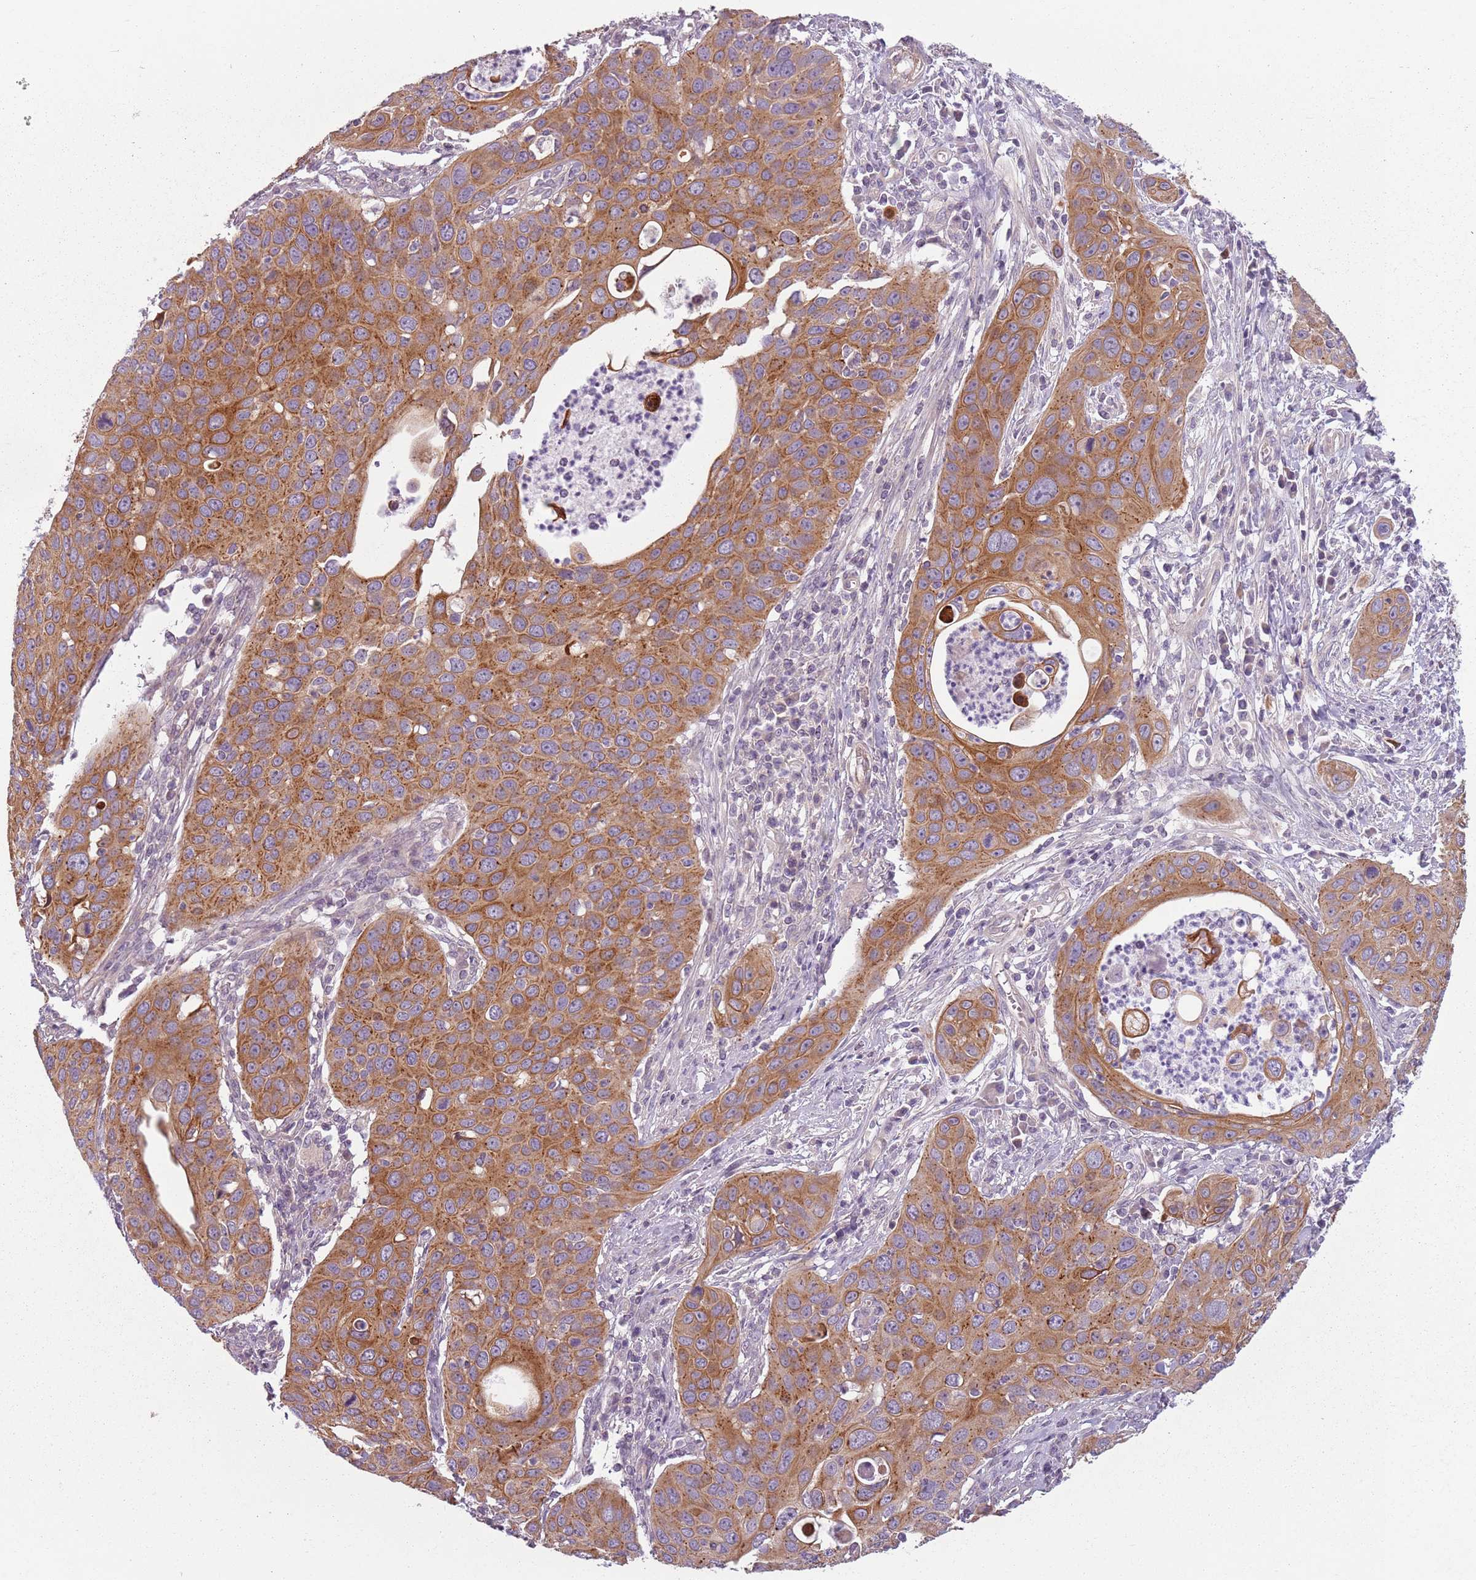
{"staining": {"intensity": "moderate", "quantity": ">75%", "location": "cytoplasmic/membranous"}, "tissue": "cervical cancer", "cell_type": "Tumor cells", "image_type": "cancer", "snomed": [{"axis": "morphology", "description": "Squamous cell carcinoma, NOS"}, {"axis": "topography", "description": "Cervix"}], "caption": "Immunohistochemical staining of squamous cell carcinoma (cervical) exhibits medium levels of moderate cytoplasmic/membranous positivity in about >75% of tumor cells.", "gene": "TLCD2", "patient": {"sex": "female", "age": 36}}